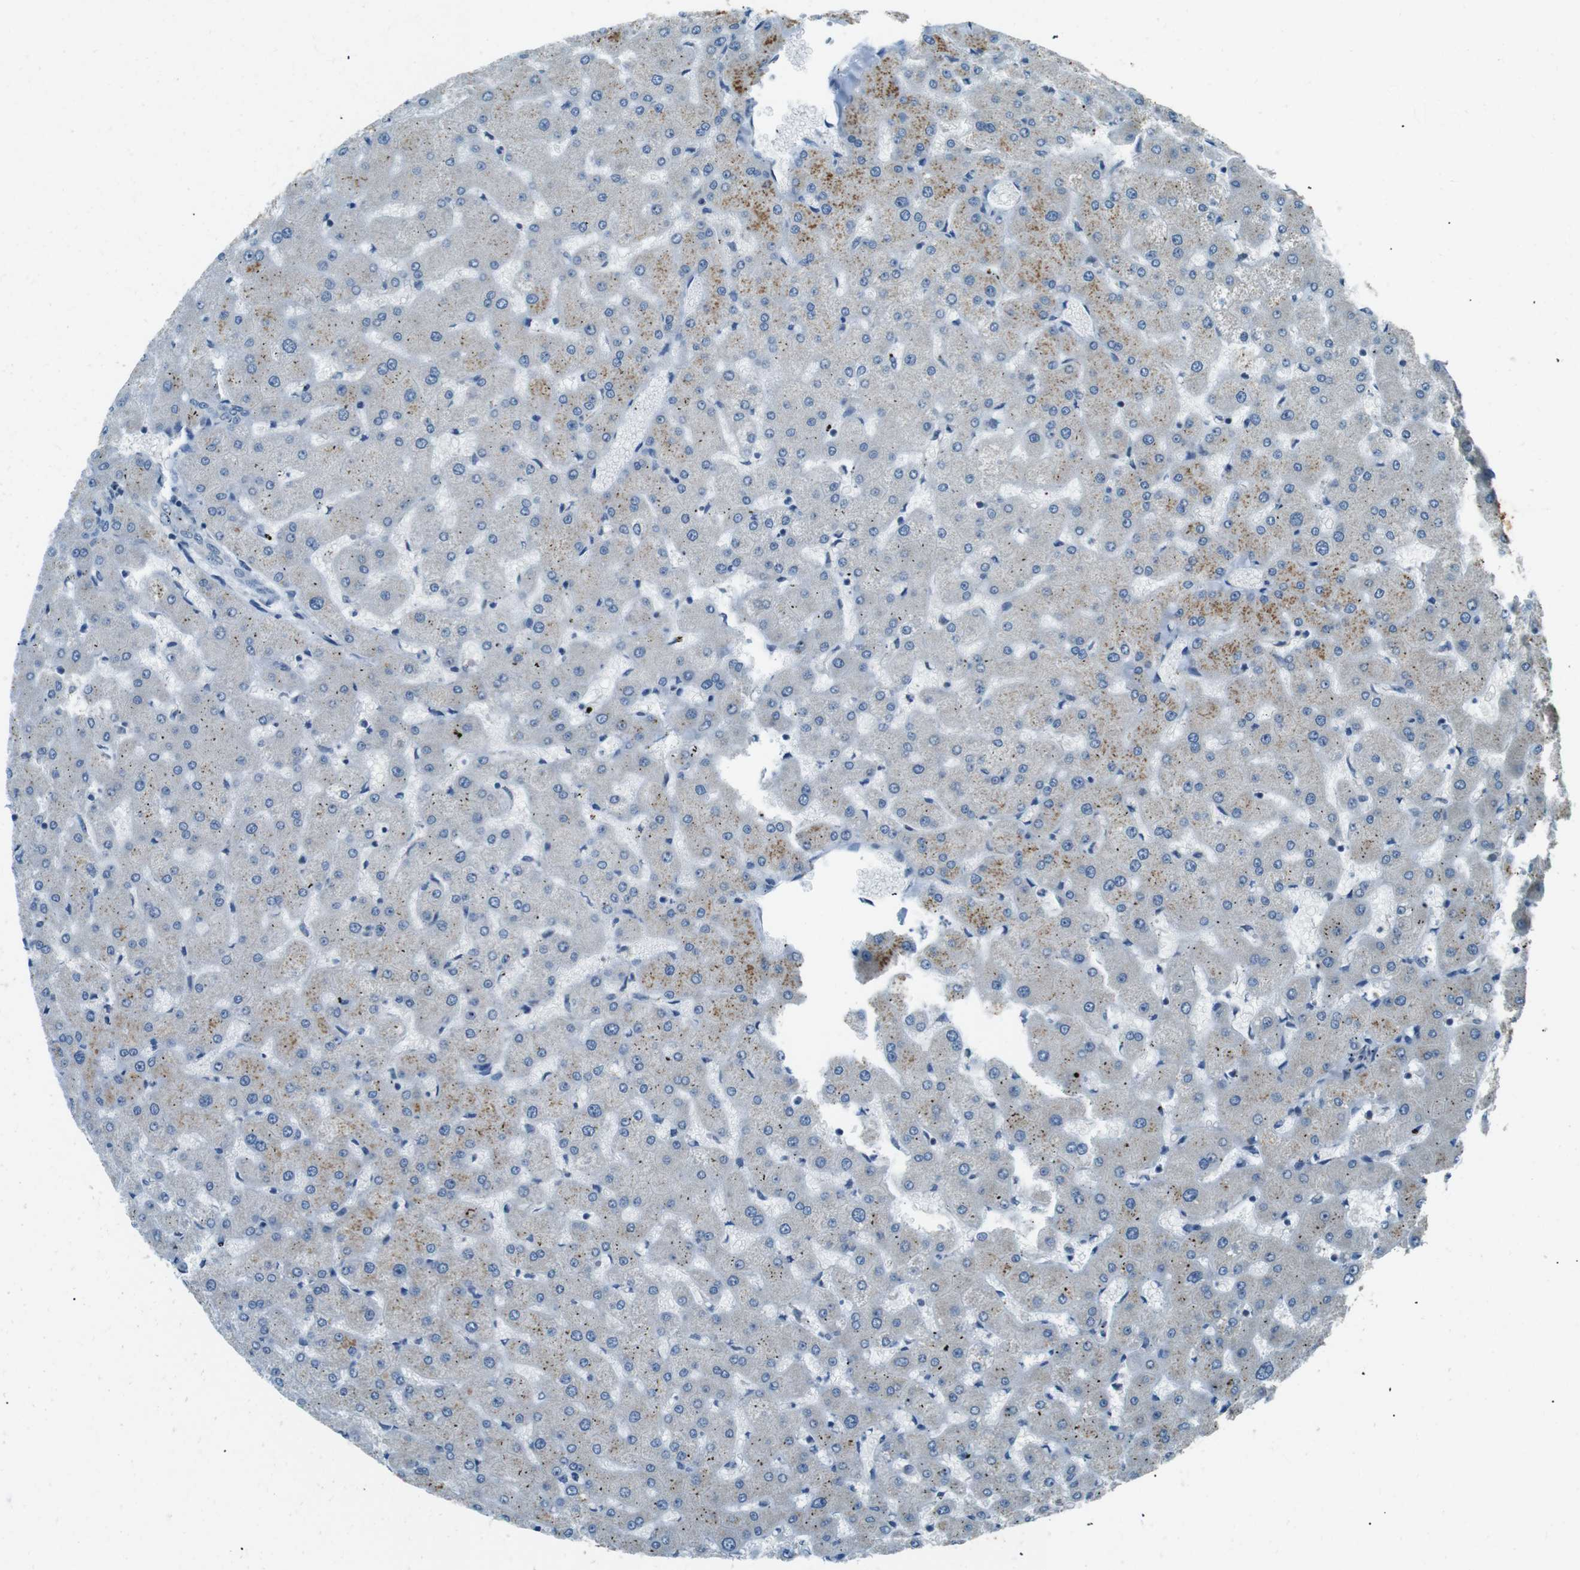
{"staining": {"intensity": "negative", "quantity": "none", "location": "none"}, "tissue": "liver", "cell_type": "Cholangiocytes", "image_type": "normal", "snomed": [{"axis": "morphology", "description": "Normal tissue, NOS"}, {"axis": "topography", "description": "Liver"}], "caption": "This is a photomicrograph of IHC staining of benign liver, which shows no expression in cholangiocytes. Brightfield microscopy of immunohistochemistry stained with DAB (3,3'-diaminobenzidine) (brown) and hematoxylin (blue), captured at high magnification.", "gene": "MAGI2", "patient": {"sex": "female", "age": 63}}